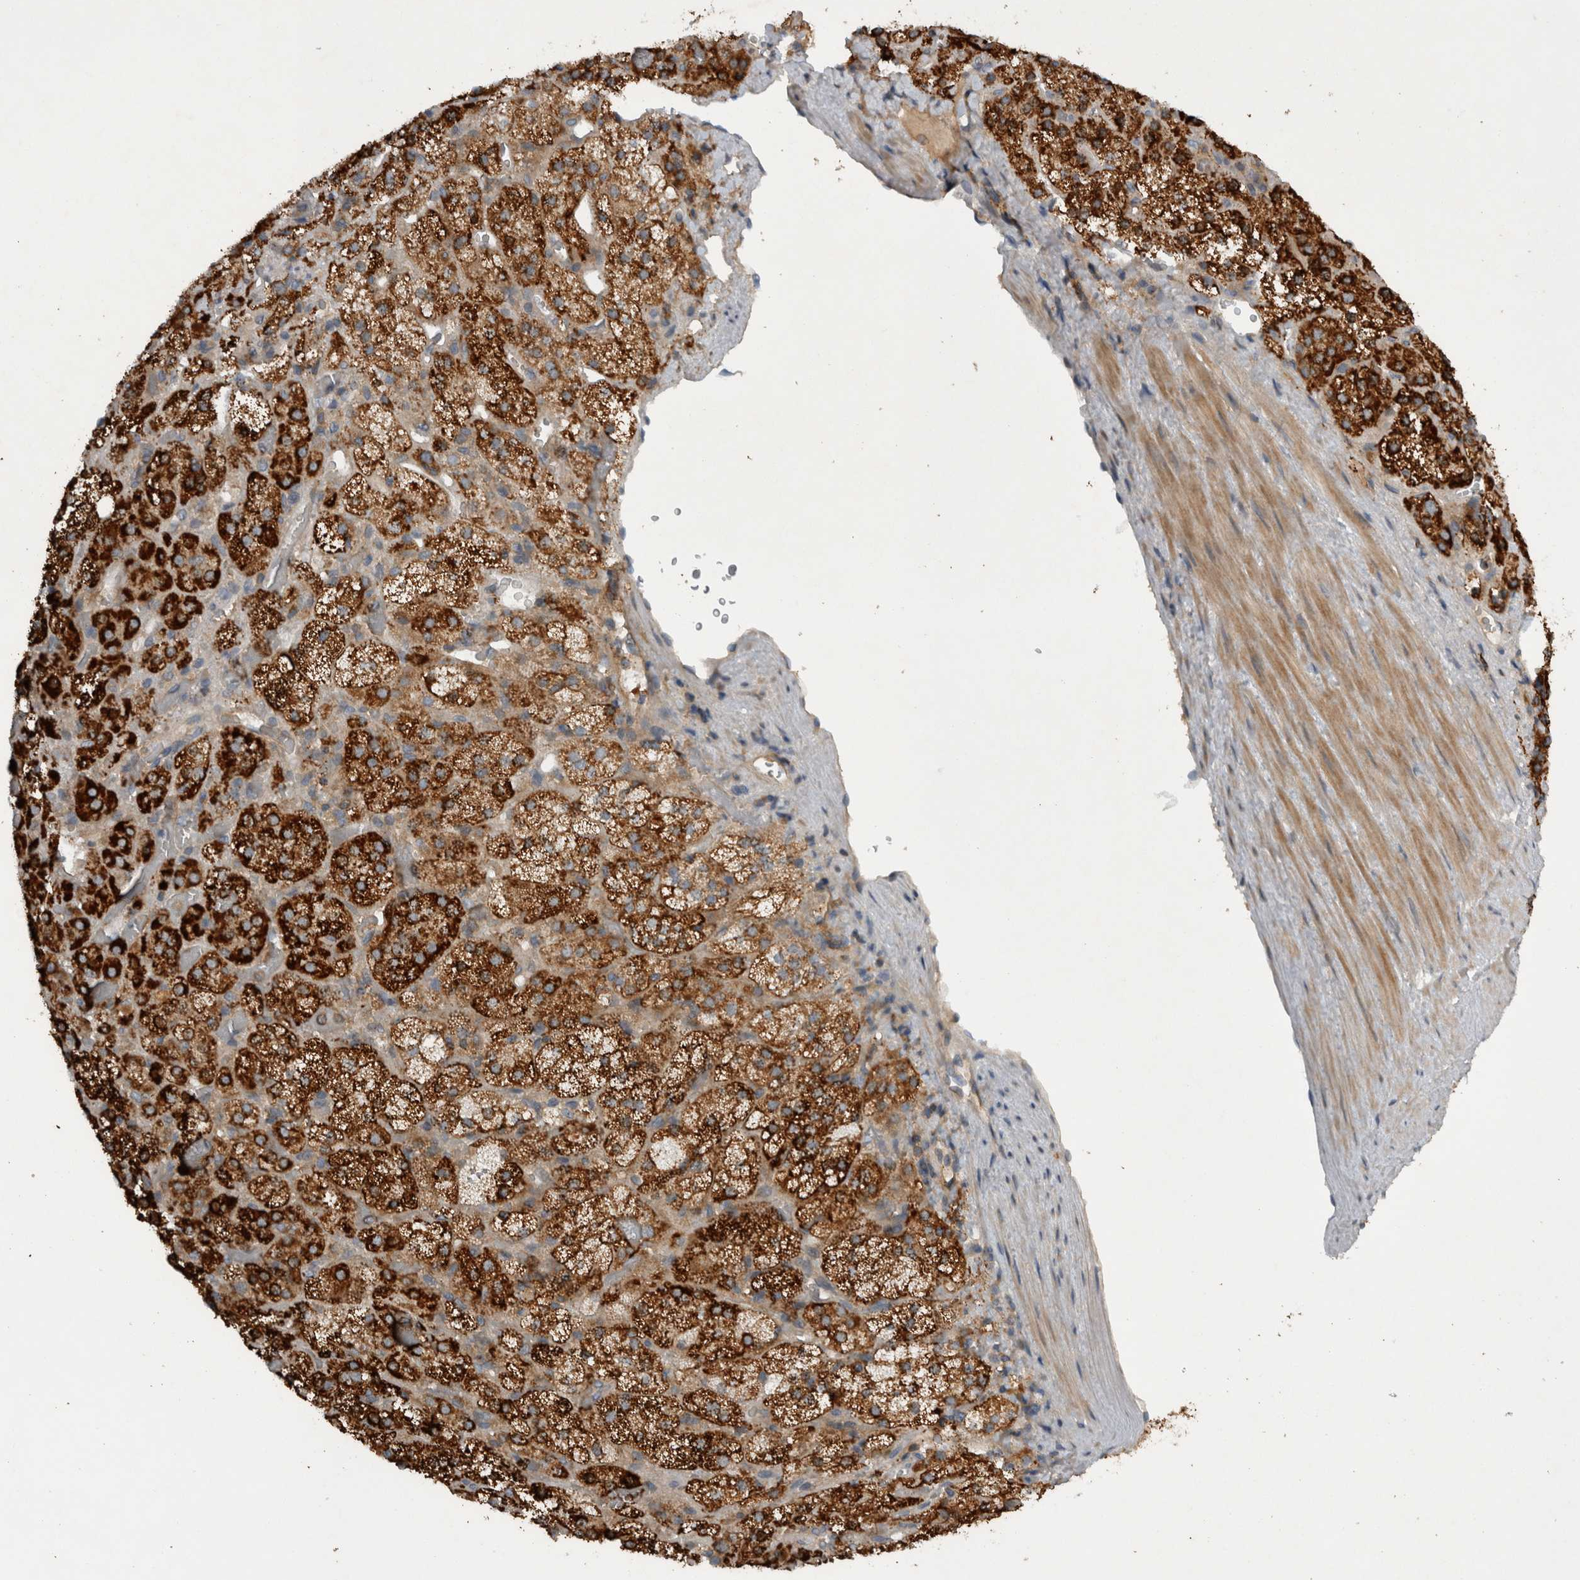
{"staining": {"intensity": "strong", "quantity": ">75%", "location": "cytoplasmic/membranous"}, "tissue": "adrenal gland", "cell_type": "Glandular cells", "image_type": "normal", "snomed": [{"axis": "morphology", "description": "Normal tissue, NOS"}, {"axis": "topography", "description": "Adrenal gland"}], "caption": "Brown immunohistochemical staining in benign human adrenal gland shows strong cytoplasmic/membranous expression in approximately >75% of glandular cells.", "gene": "SCARA5", "patient": {"sex": "male", "age": 57}}